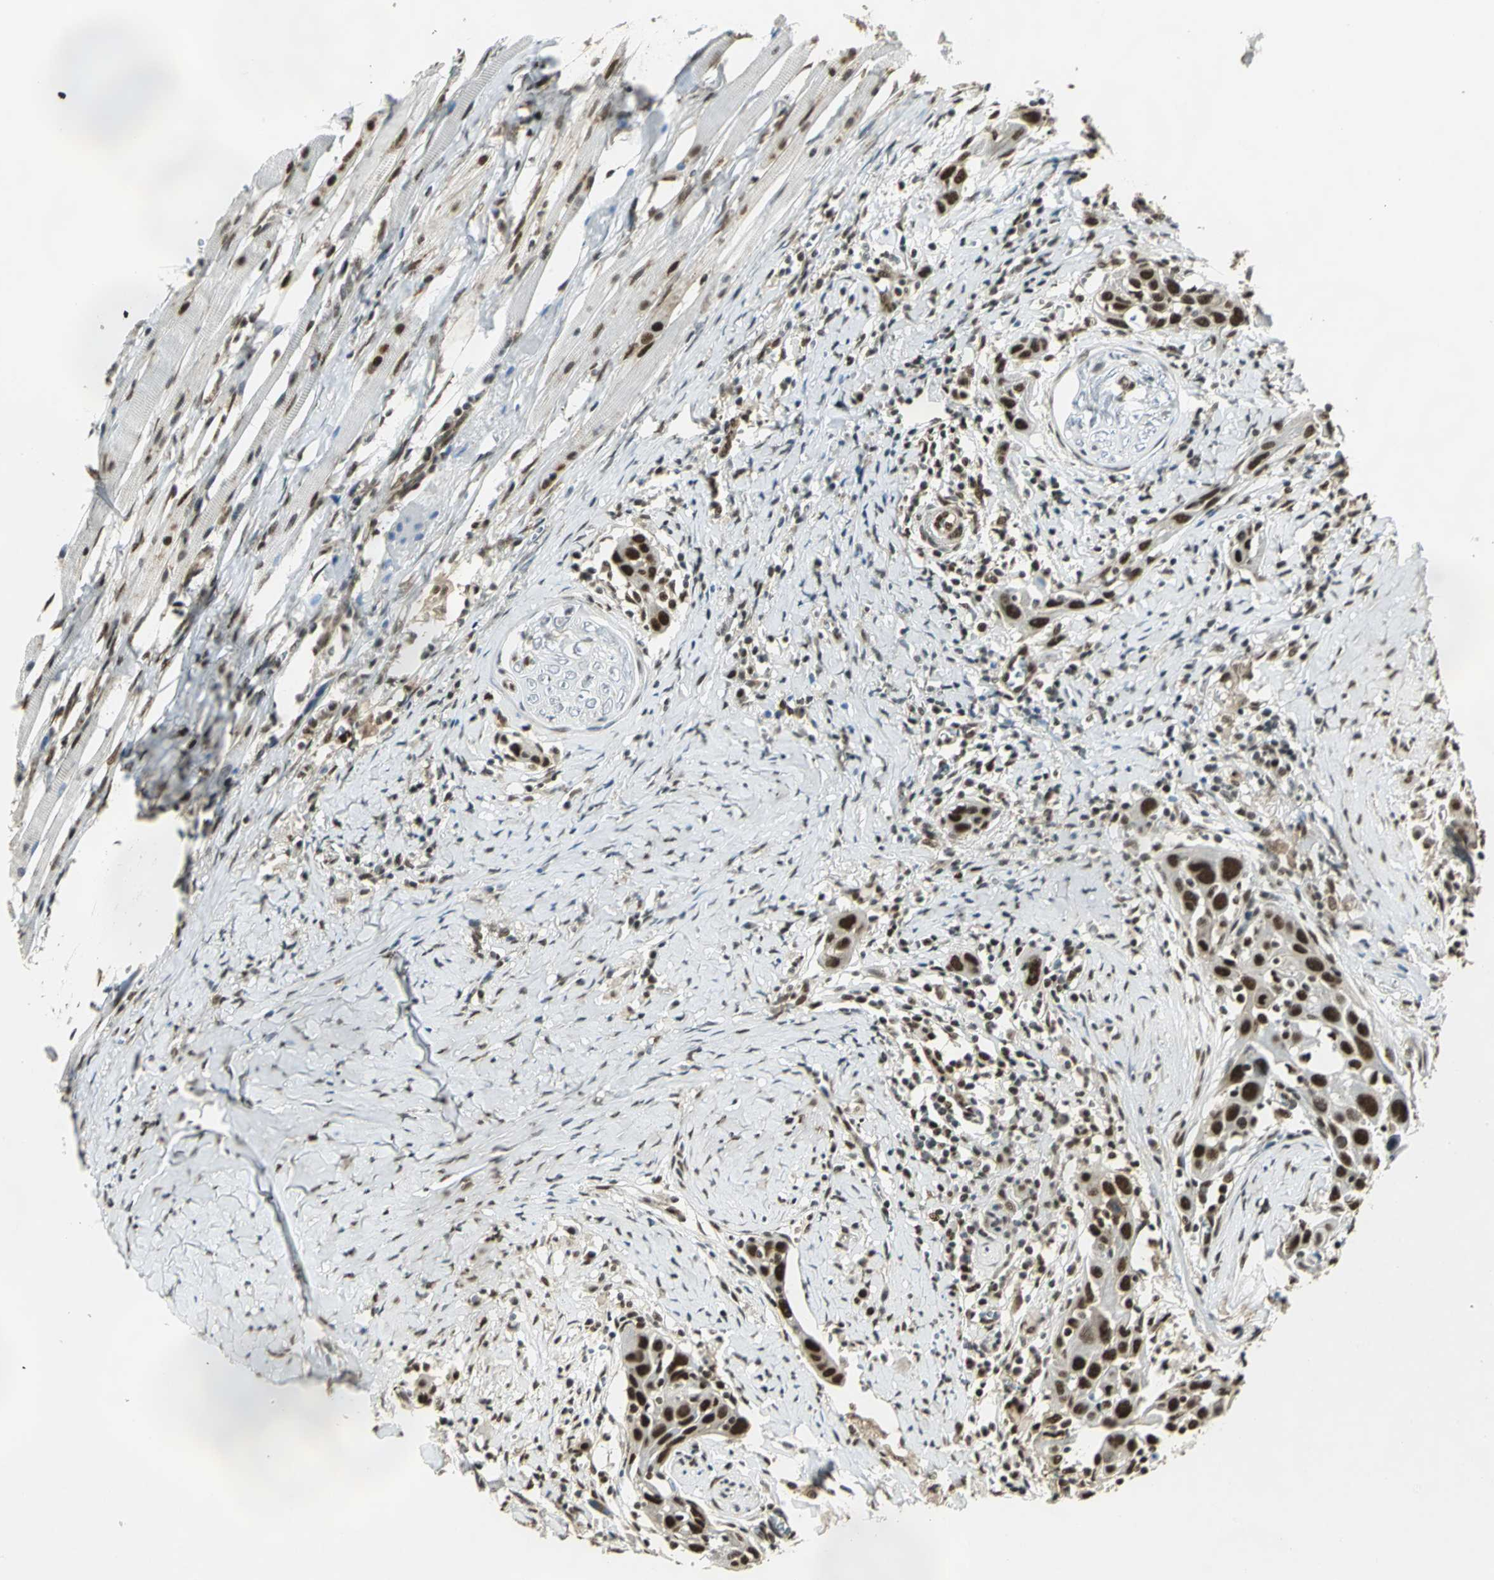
{"staining": {"intensity": "strong", "quantity": ">75%", "location": "nuclear"}, "tissue": "head and neck cancer", "cell_type": "Tumor cells", "image_type": "cancer", "snomed": [{"axis": "morphology", "description": "Normal tissue, NOS"}, {"axis": "morphology", "description": "Squamous cell carcinoma, NOS"}, {"axis": "topography", "description": "Oral tissue"}, {"axis": "topography", "description": "Head-Neck"}], "caption": "Immunohistochemical staining of head and neck cancer (squamous cell carcinoma) shows high levels of strong nuclear protein staining in about >75% of tumor cells.", "gene": "DDX5", "patient": {"sex": "female", "age": 50}}